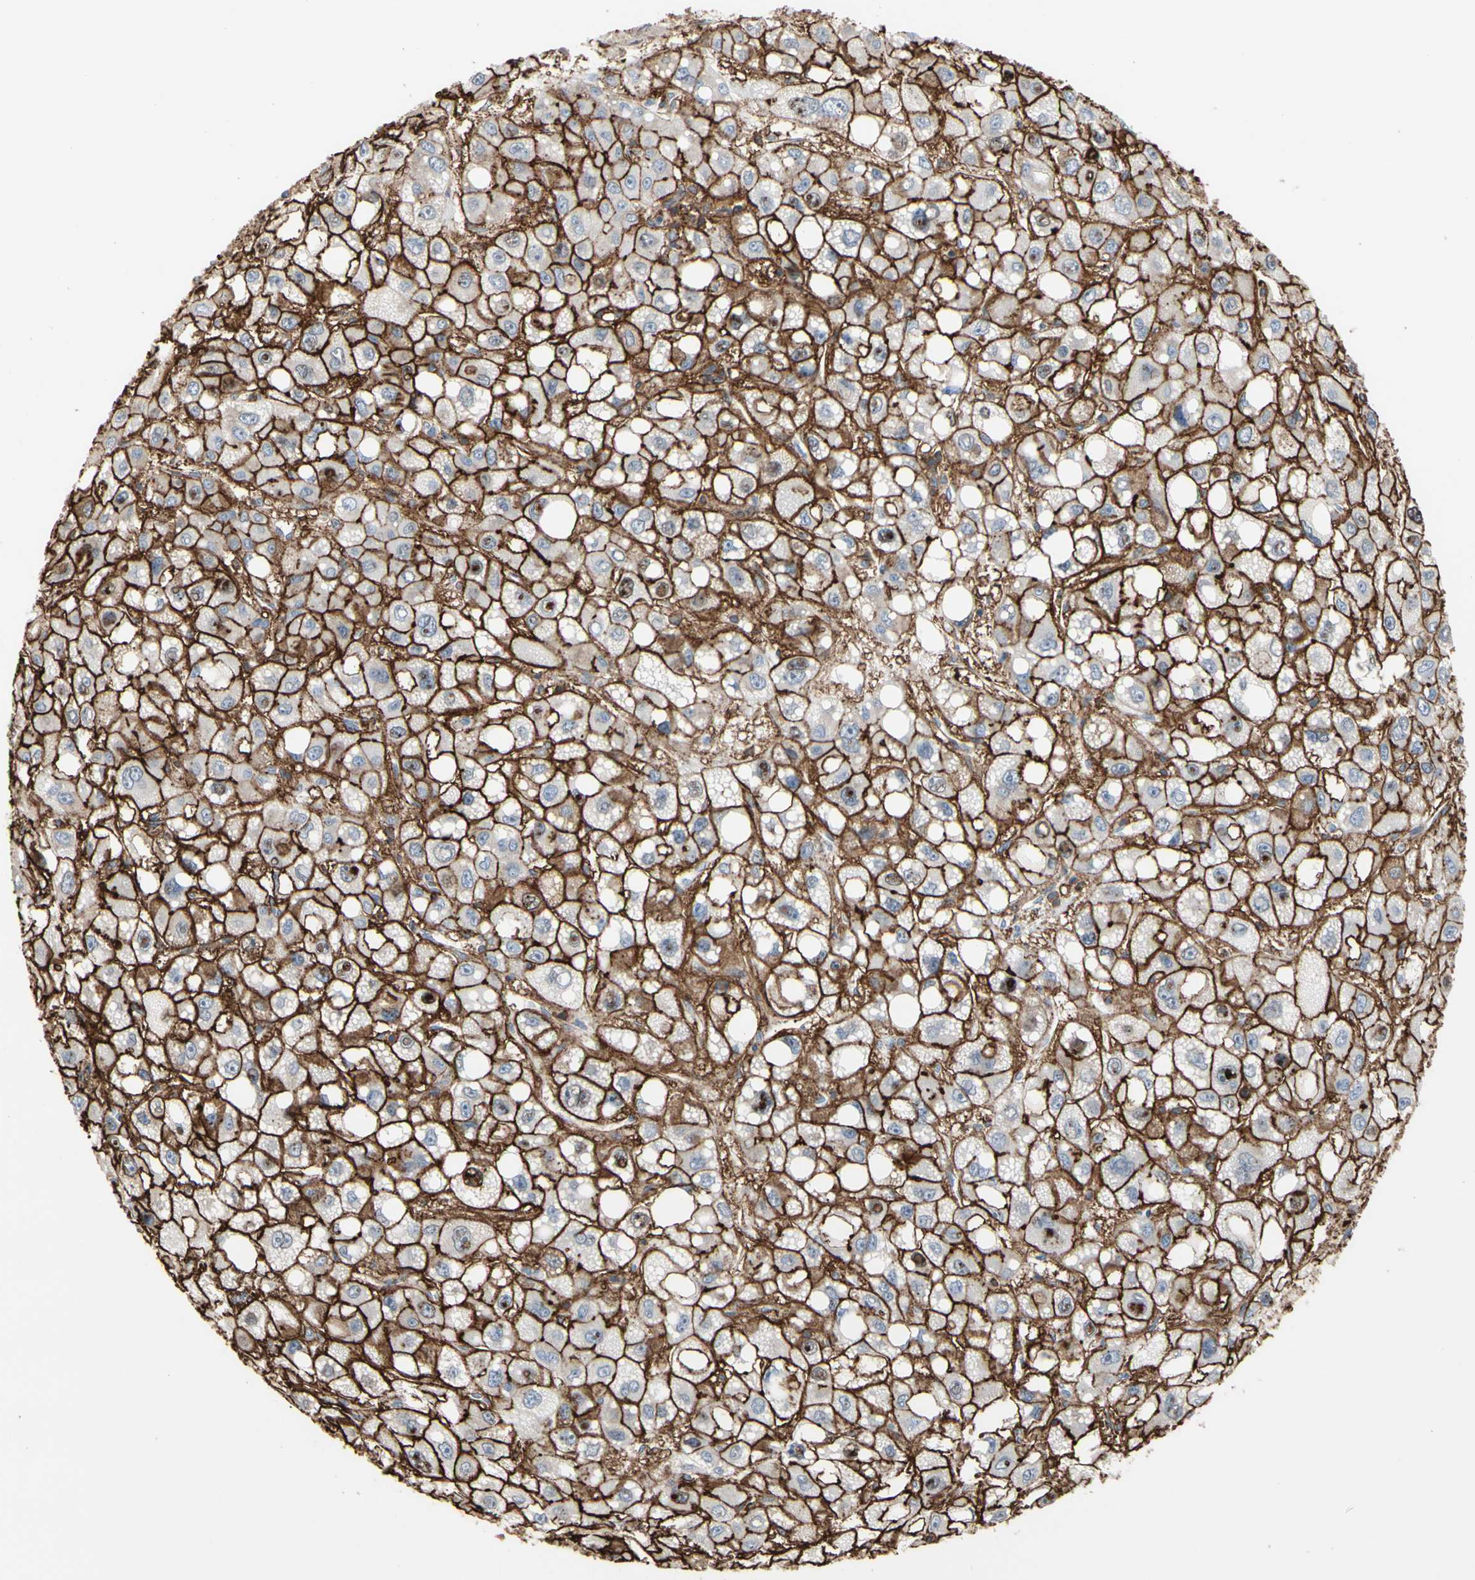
{"staining": {"intensity": "strong", "quantity": ">75%", "location": "cytoplasmic/membranous,nuclear"}, "tissue": "liver cancer", "cell_type": "Tumor cells", "image_type": "cancer", "snomed": [{"axis": "morphology", "description": "Carcinoma, Hepatocellular, NOS"}, {"axis": "topography", "description": "Liver"}], "caption": "Liver hepatocellular carcinoma stained for a protein (brown) reveals strong cytoplasmic/membranous and nuclear positive expression in approximately >75% of tumor cells.", "gene": "ANXA6", "patient": {"sex": "male", "age": 55}}